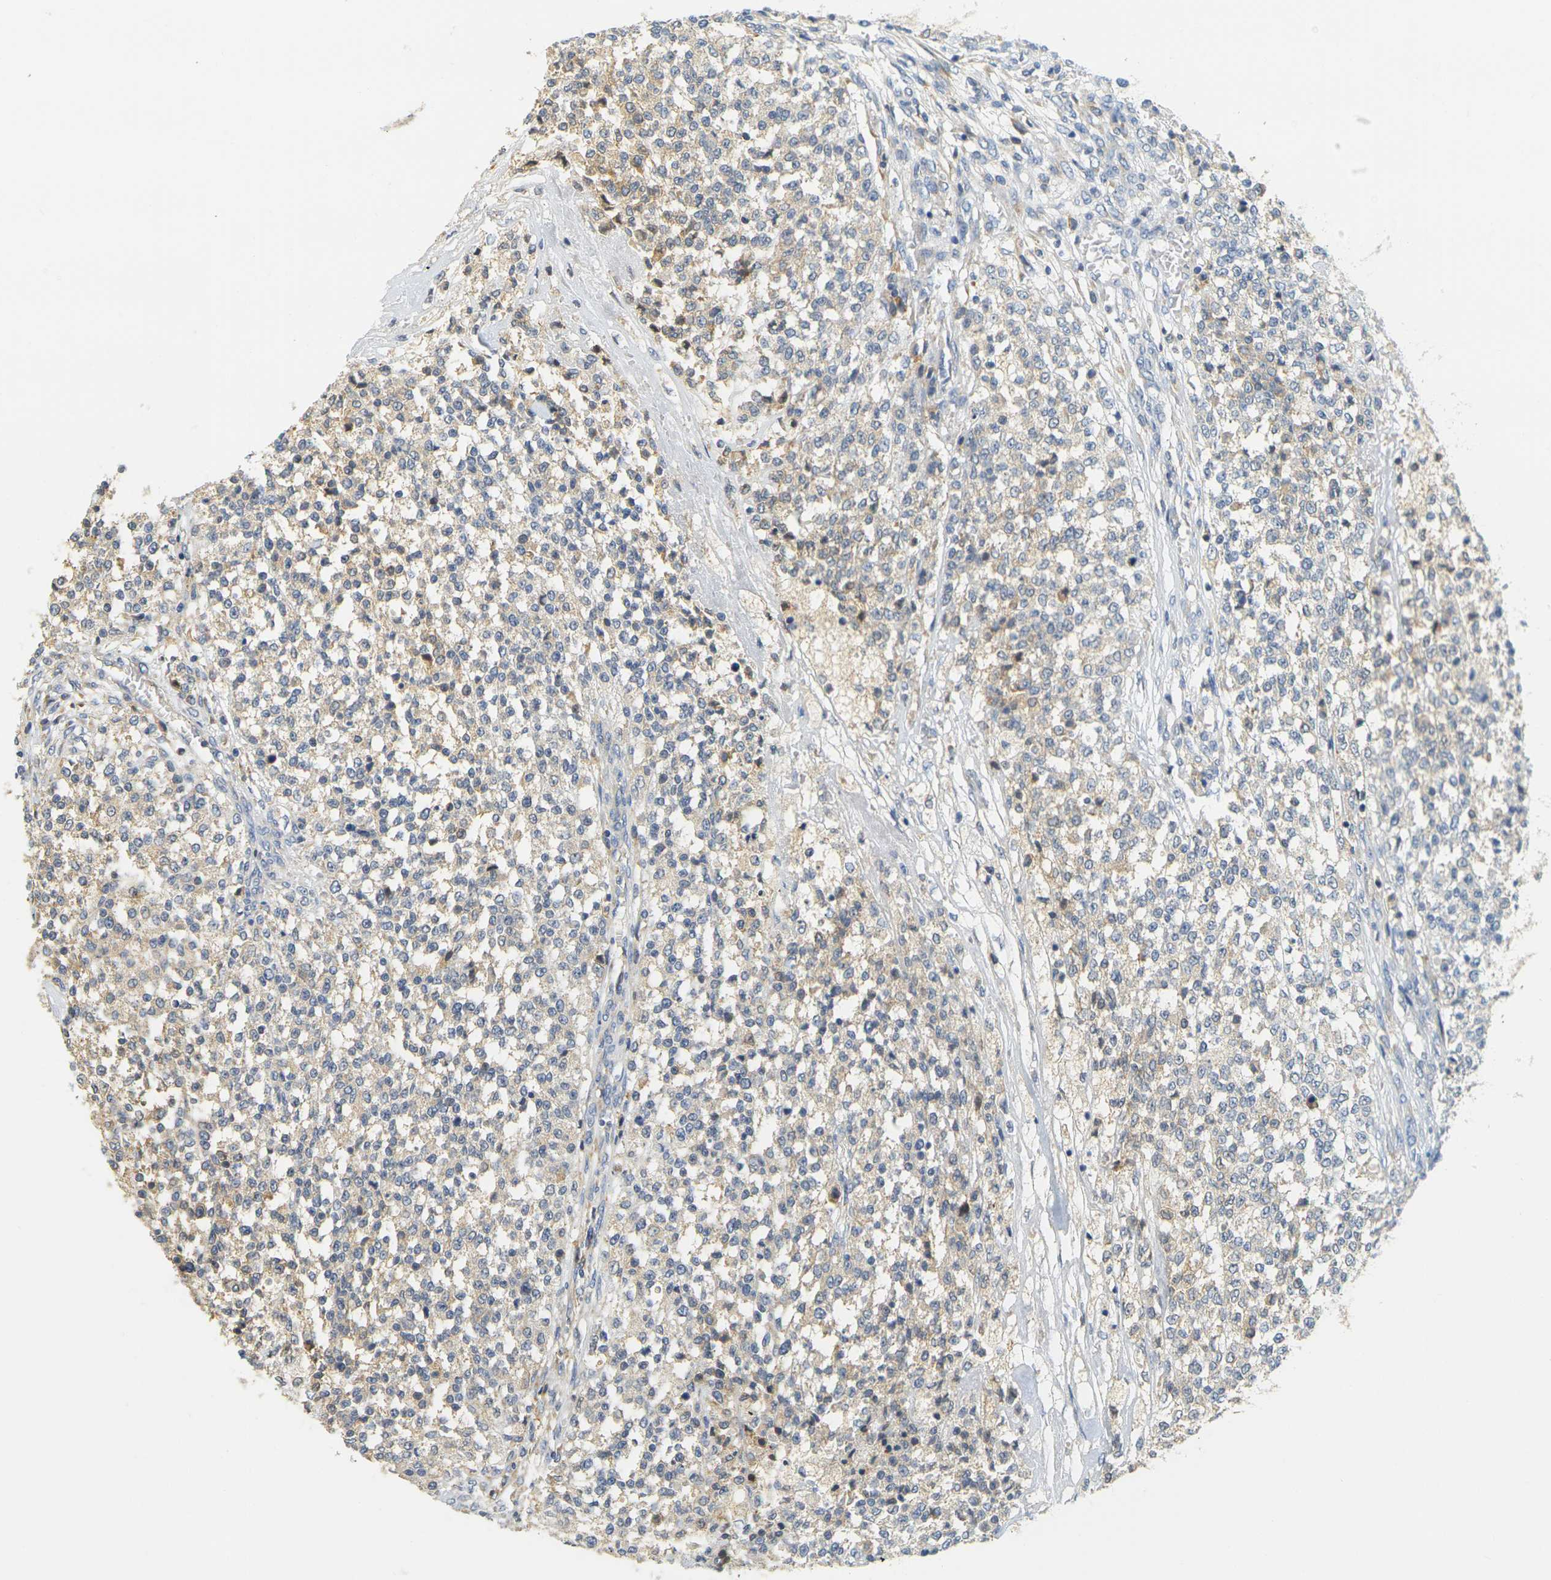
{"staining": {"intensity": "weak", "quantity": ">75%", "location": "cytoplasmic/membranous"}, "tissue": "testis cancer", "cell_type": "Tumor cells", "image_type": "cancer", "snomed": [{"axis": "morphology", "description": "Seminoma, NOS"}, {"axis": "topography", "description": "Testis"}], "caption": "About >75% of tumor cells in human testis cancer (seminoma) show weak cytoplasmic/membranous protein expression as visualized by brown immunohistochemical staining.", "gene": "GDAP1", "patient": {"sex": "male", "age": 59}}